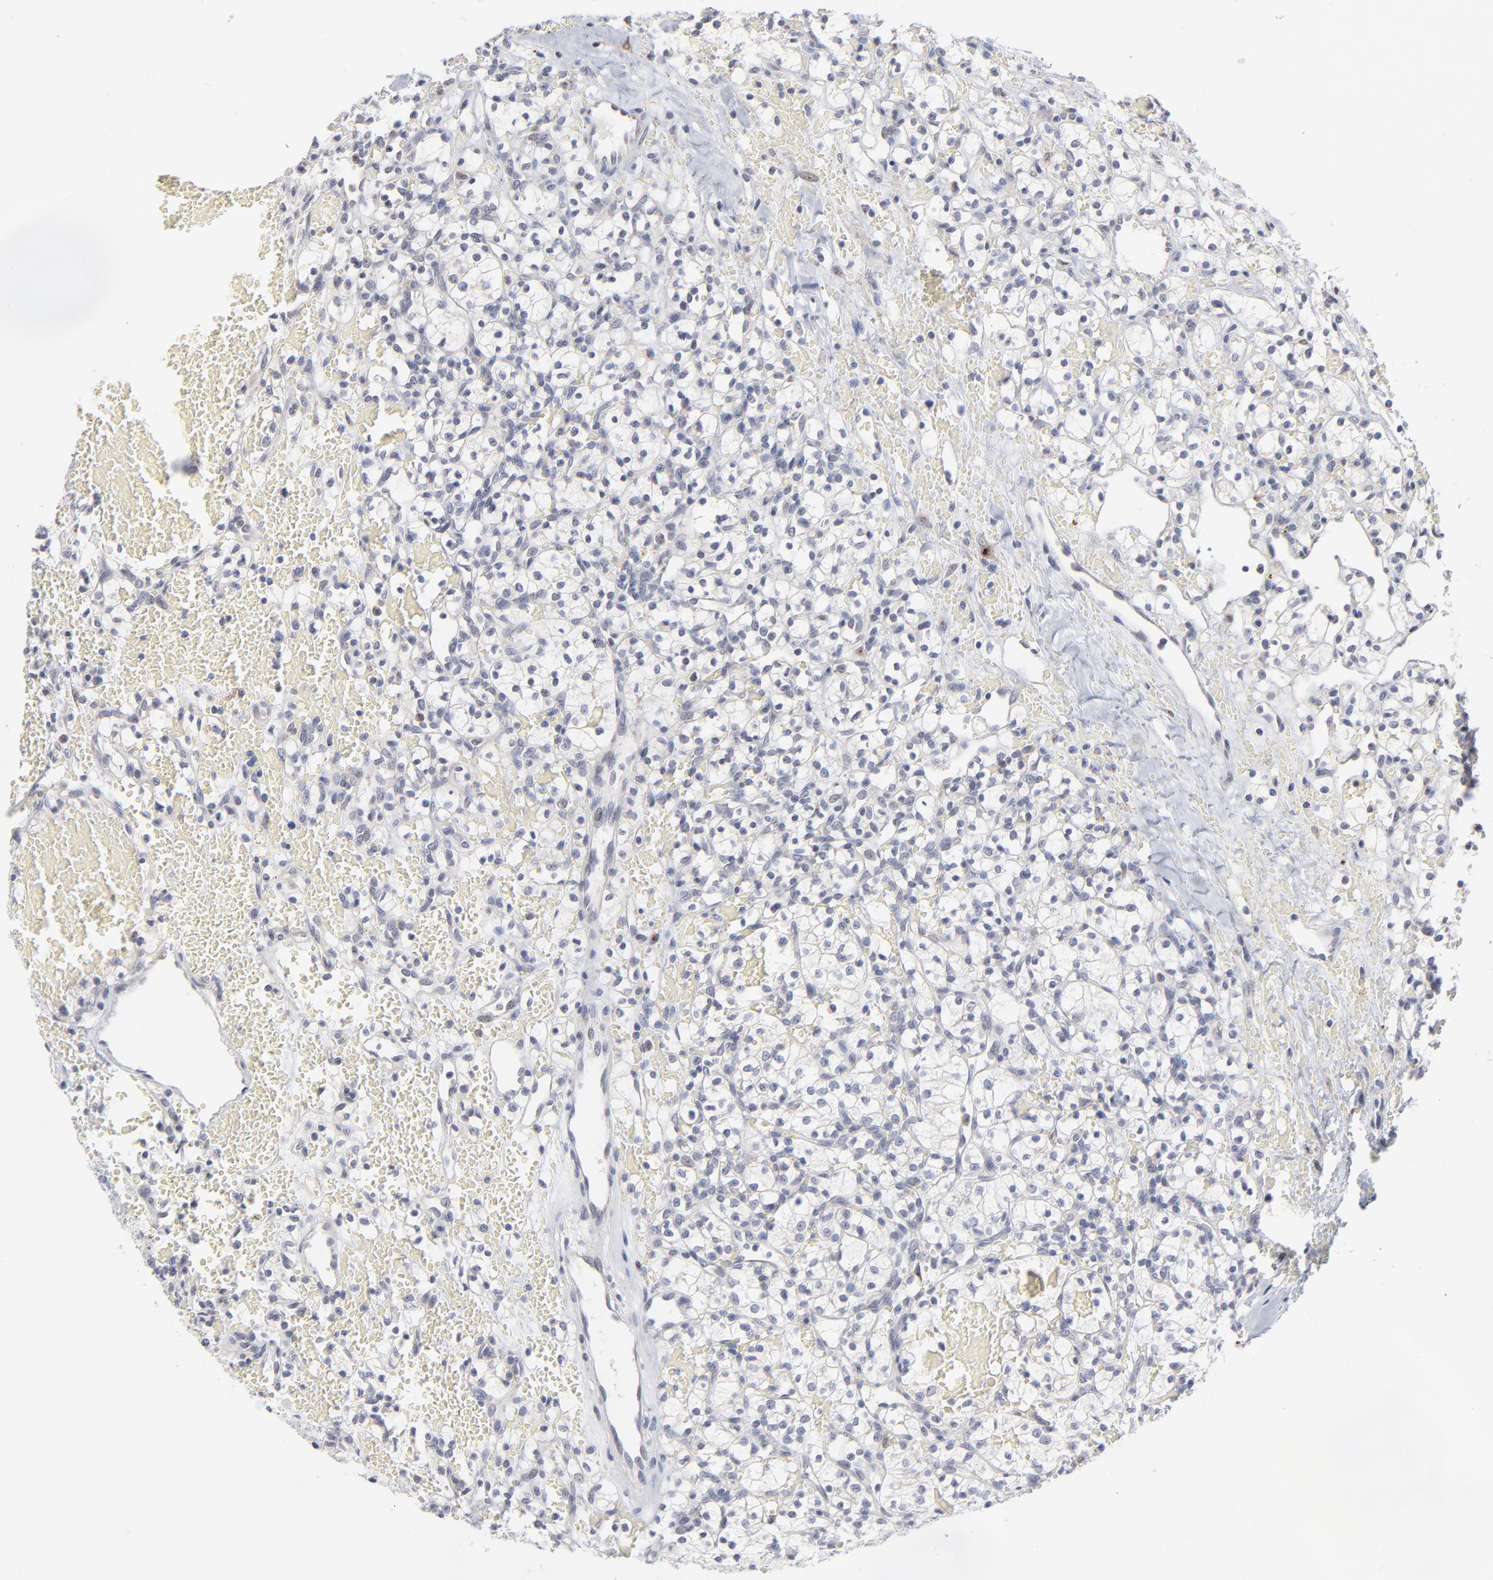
{"staining": {"intensity": "negative", "quantity": "none", "location": "none"}, "tissue": "renal cancer", "cell_type": "Tumor cells", "image_type": "cancer", "snomed": [{"axis": "morphology", "description": "Adenocarcinoma, NOS"}, {"axis": "topography", "description": "Kidney"}], "caption": "Photomicrograph shows no significant protein positivity in tumor cells of renal cancer. (Brightfield microscopy of DAB IHC at high magnification).", "gene": "AURKA", "patient": {"sex": "female", "age": 60}}